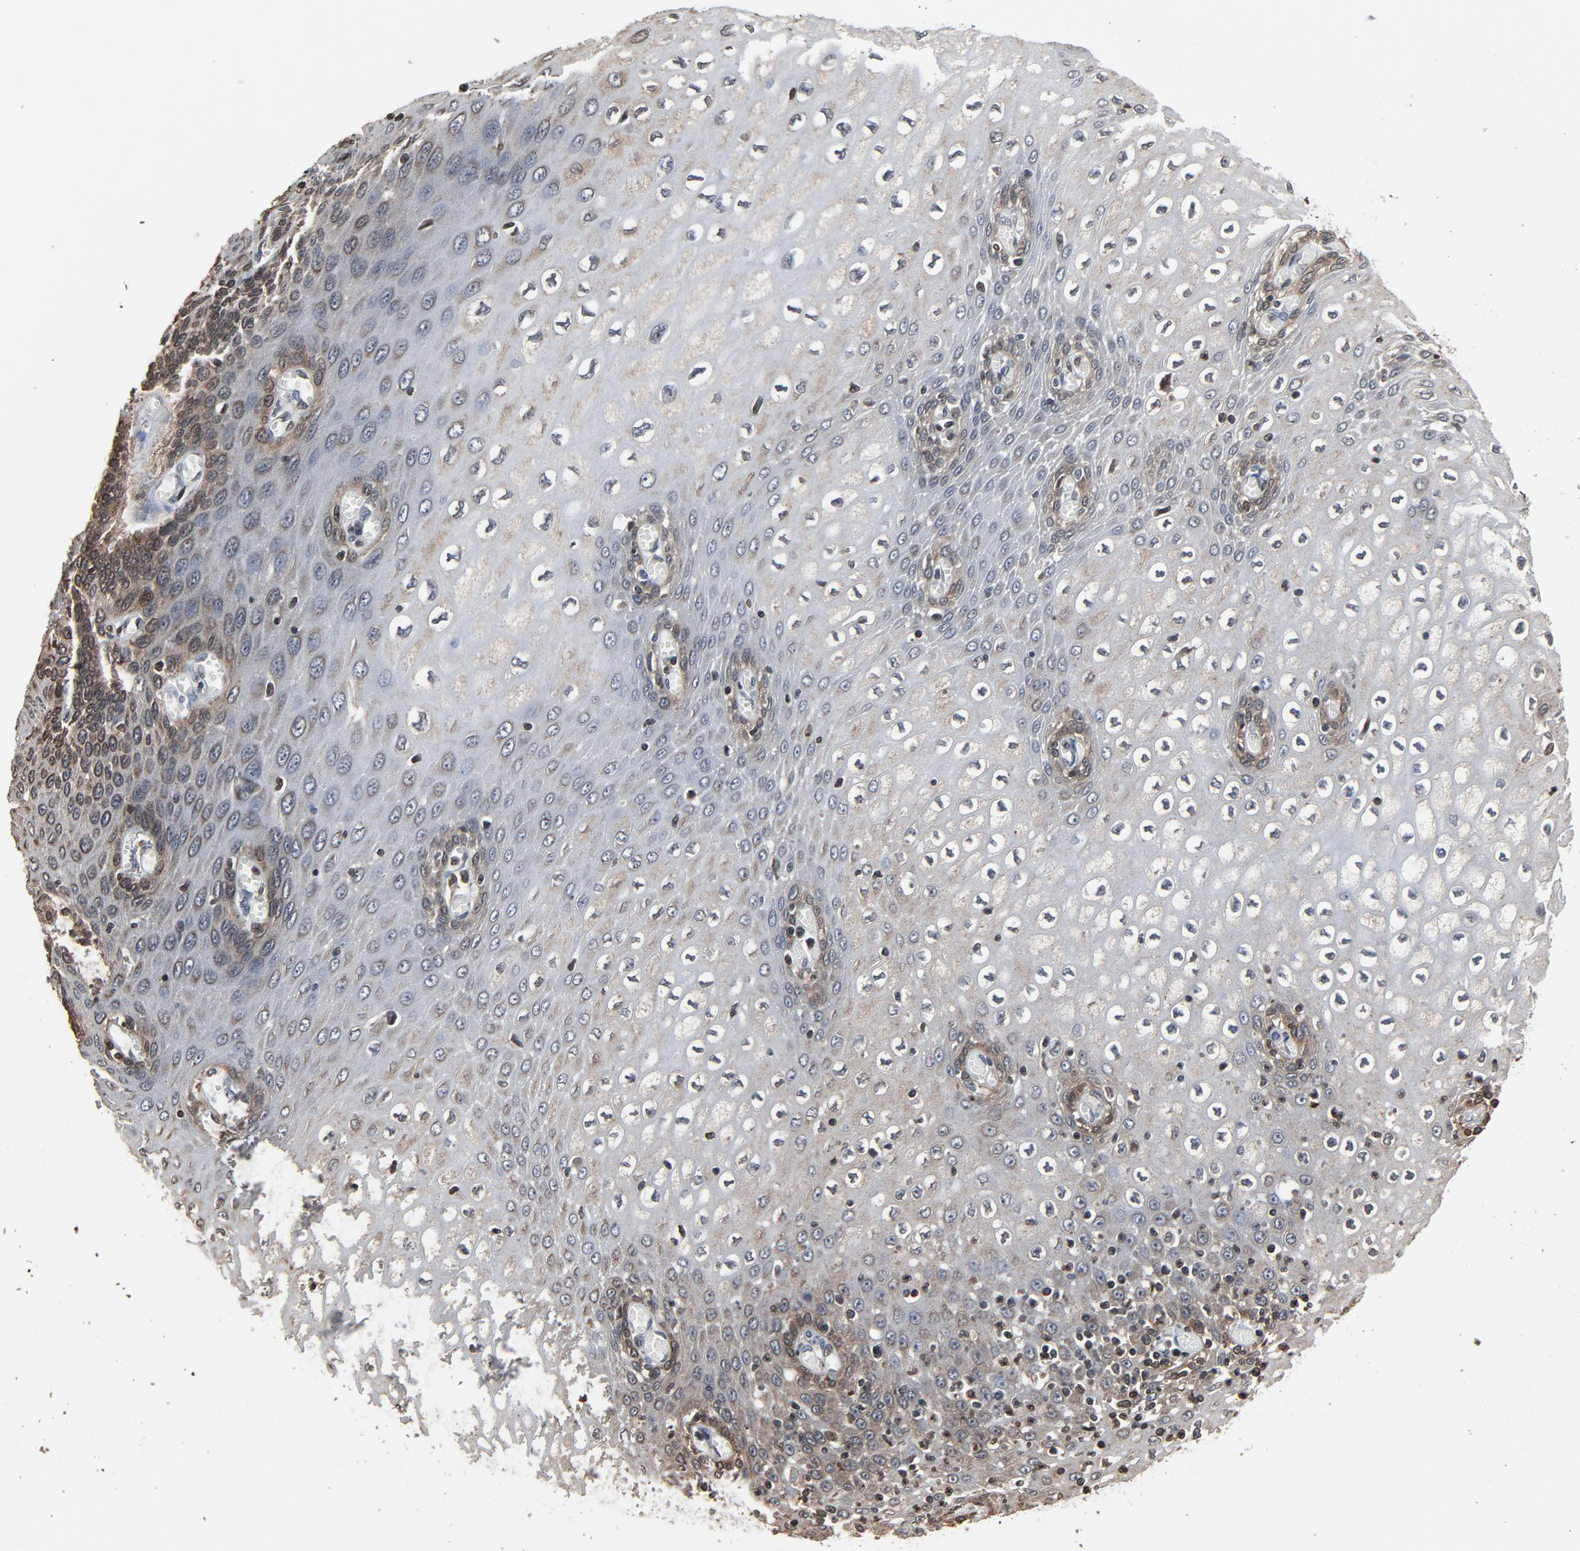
{"staining": {"intensity": "weak", "quantity": "<25%", "location": "cytoplasmic/membranous,nuclear"}, "tissue": "esophagus", "cell_type": "Squamous epithelial cells", "image_type": "normal", "snomed": [{"axis": "morphology", "description": "Normal tissue, NOS"}, {"axis": "topography", "description": "Esophagus"}], "caption": "Esophagus was stained to show a protein in brown. There is no significant staining in squamous epithelial cells. (DAB immunohistochemistry (IHC) with hematoxylin counter stain).", "gene": "UBE2D1", "patient": {"sex": "male", "age": 65}}